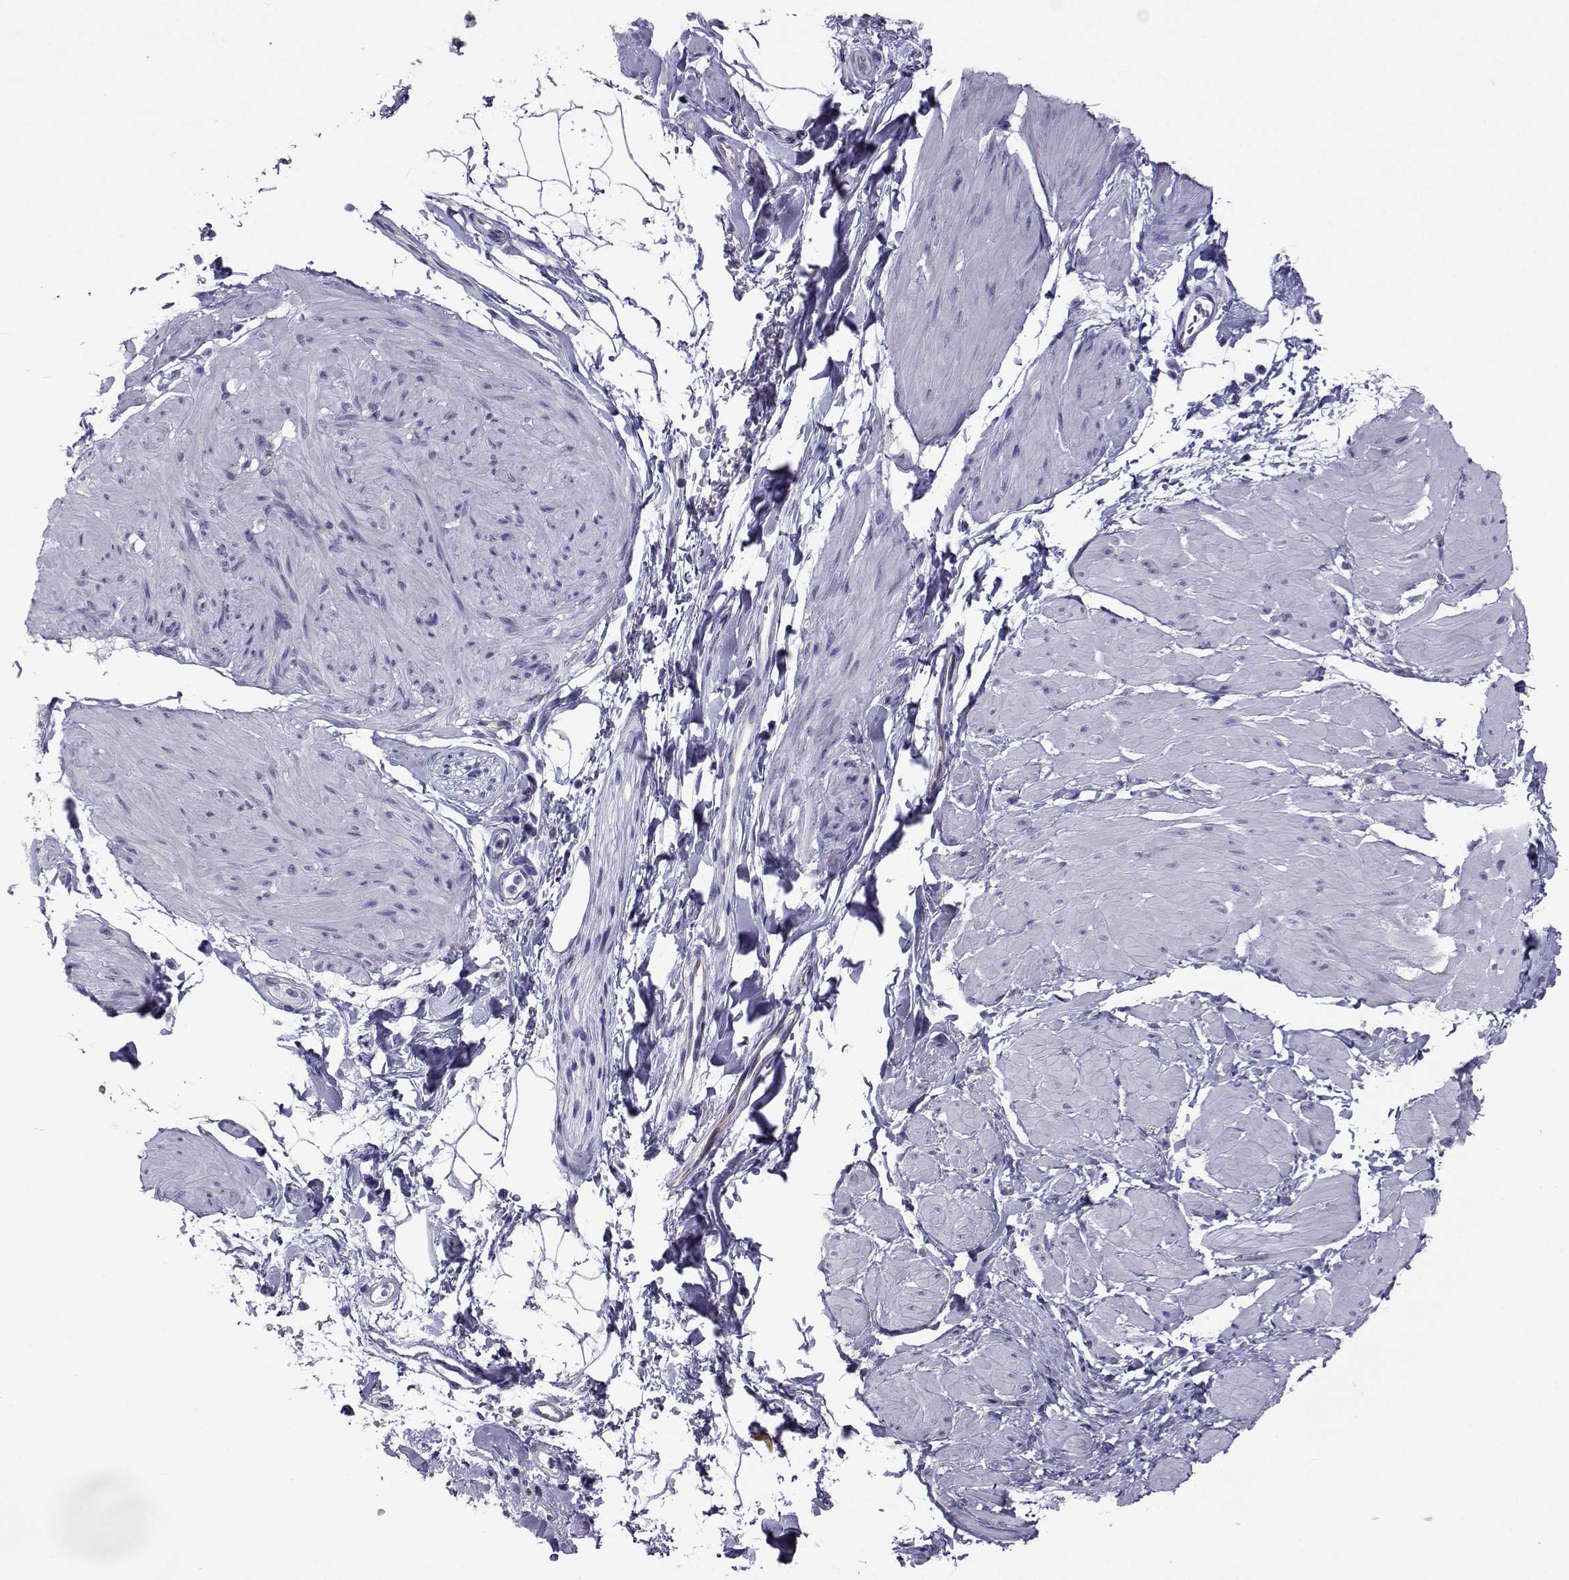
{"staining": {"intensity": "negative", "quantity": "none", "location": "none"}, "tissue": "smooth muscle", "cell_type": "Smooth muscle cells", "image_type": "normal", "snomed": [{"axis": "morphology", "description": "Normal tissue, NOS"}, {"axis": "topography", "description": "Adipose tissue"}, {"axis": "topography", "description": "Smooth muscle"}, {"axis": "topography", "description": "Peripheral nerve tissue"}], "caption": "DAB (3,3'-diaminobenzidine) immunohistochemical staining of benign human smooth muscle reveals no significant positivity in smooth muscle cells.", "gene": "COL22A1", "patient": {"sex": "male", "age": 83}}